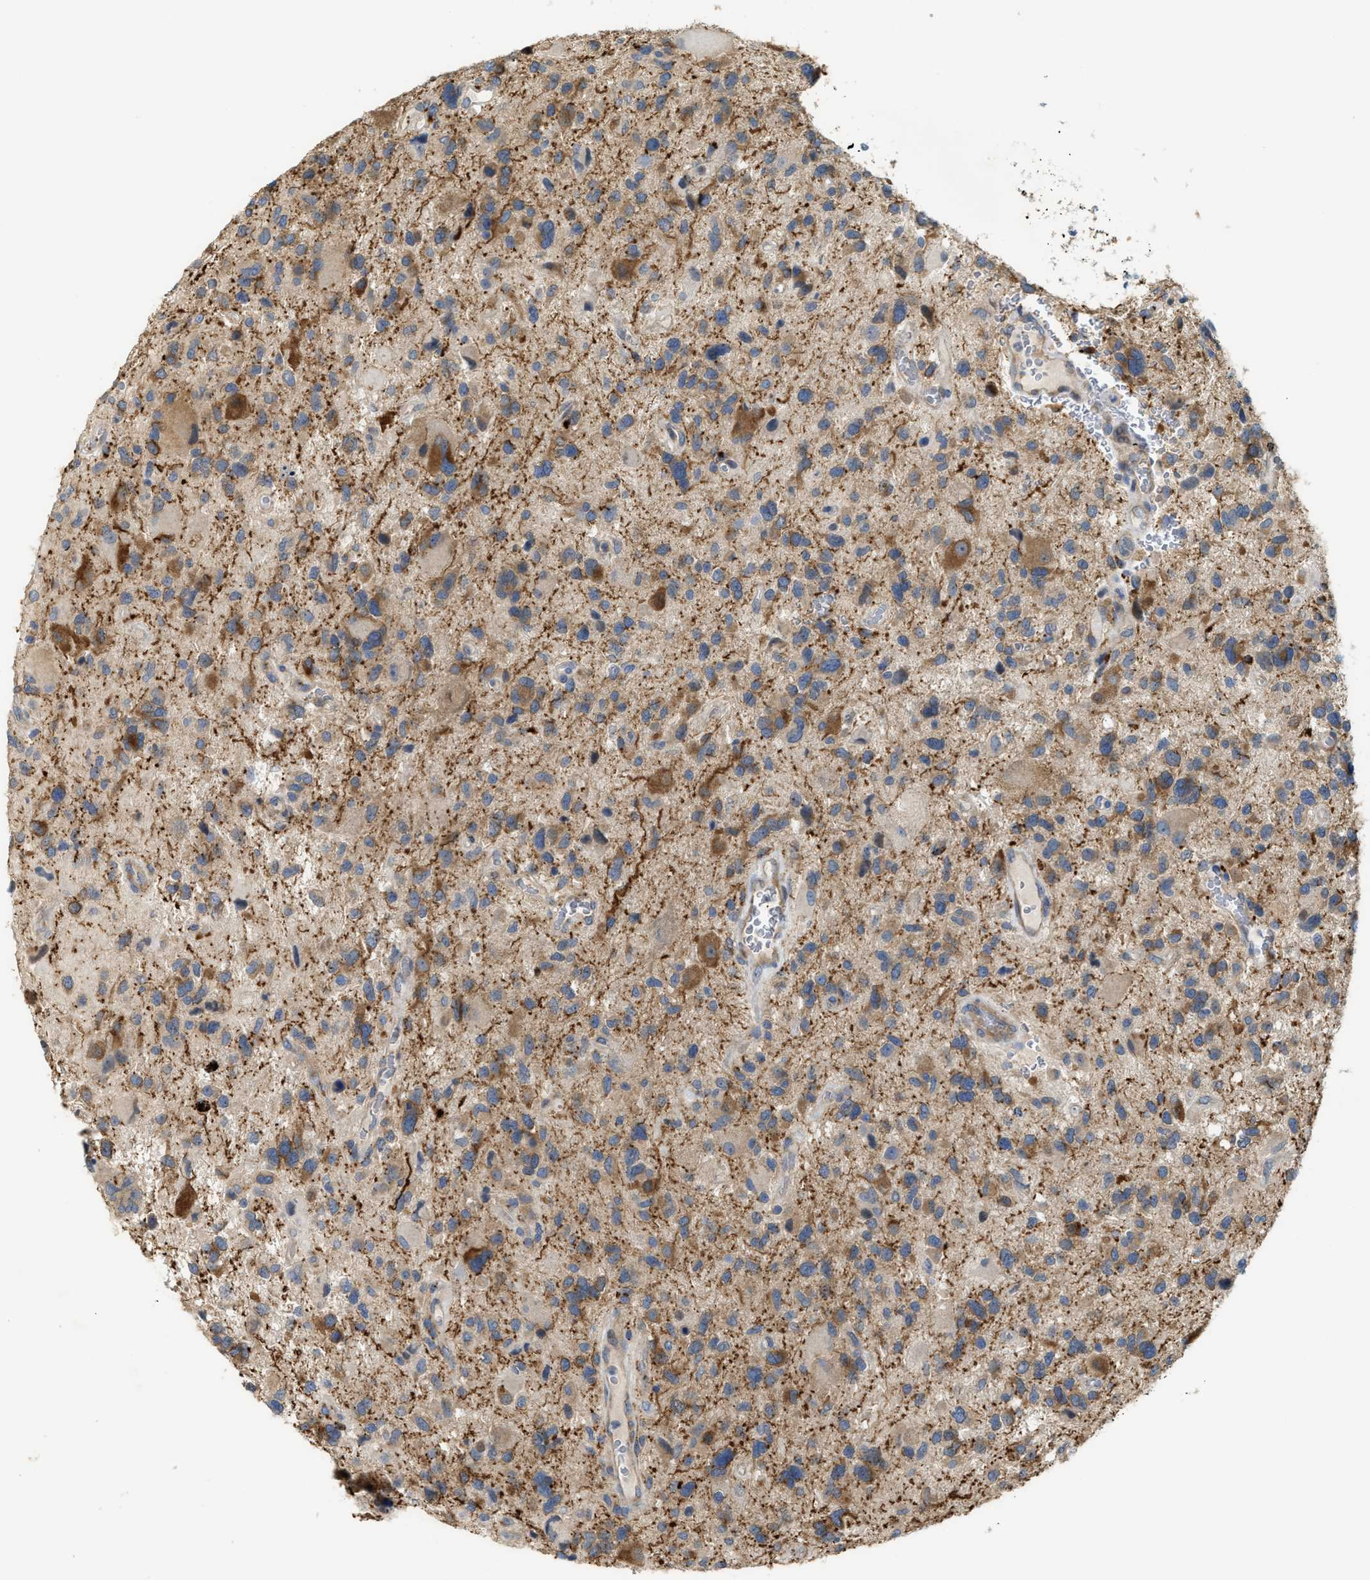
{"staining": {"intensity": "moderate", "quantity": "25%-75%", "location": "cytoplasmic/membranous"}, "tissue": "glioma", "cell_type": "Tumor cells", "image_type": "cancer", "snomed": [{"axis": "morphology", "description": "Glioma, malignant, High grade"}, {"axis": "topography", "description": "Brain"}], "caption": "High-power microscopy captured an IHC micrograph of malignant glioma (high-grade), revealing moderate cytoplasmic/membranous positivity in about 25%-75% of tumor cells.", "gene": "KLHDC10", "patient": {"sex": "male", "age": 33}}